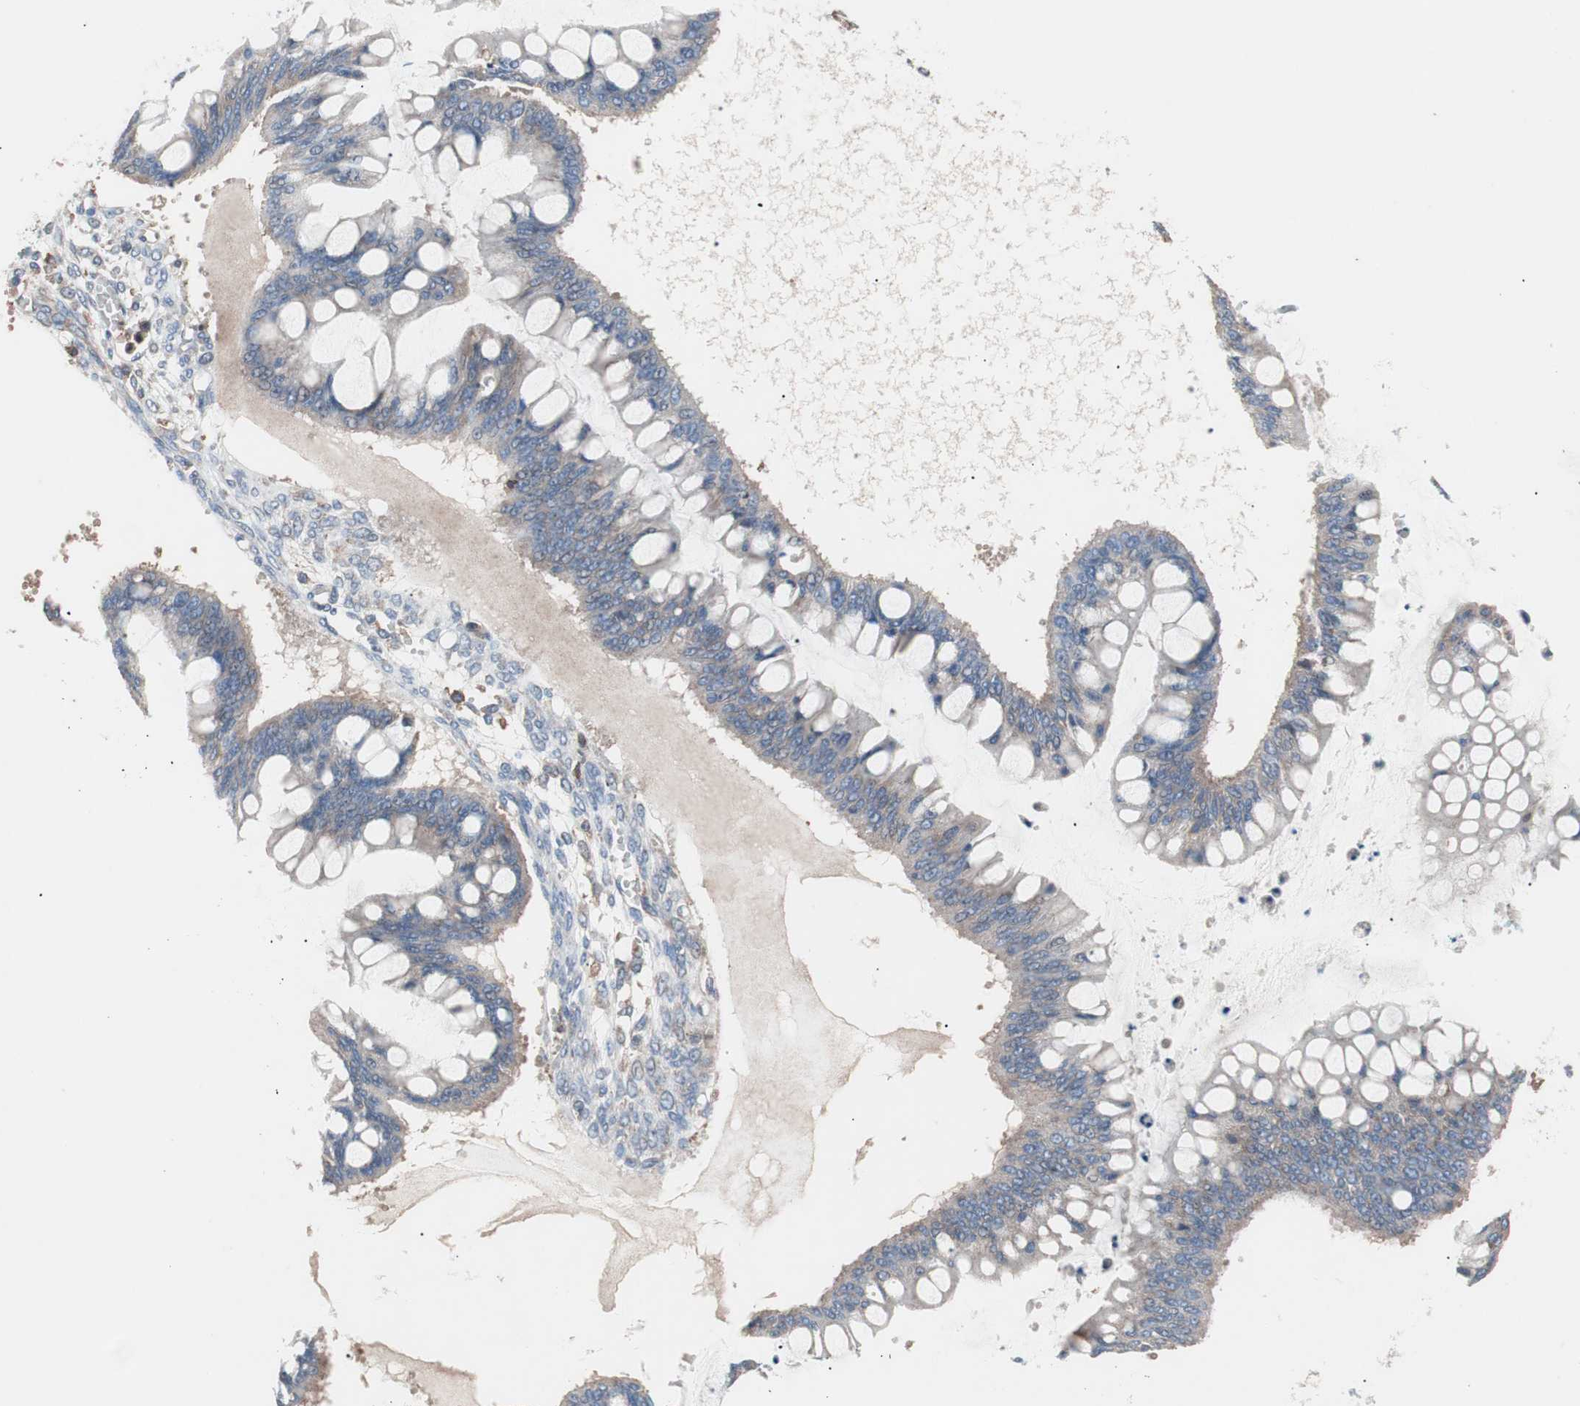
{"staining": {"intensity": "weak", "quantity": ">75%", "location": "cytoplasmic/membranous"}, "tissue": "ovarian cancer", "cell_type": "Tumor cells", "image_type": "cancer", "snomed": [{"axis": "morphology", "description": "Cystadenocarcinoma, mucinous, NOS"}, {"axis": "topography", "description": "Ovary"}], "caption": "Immunohistochemical staining of ovarian cancer reveals low levels of weak cytoplasmic/membranous protein positivity in approximately >75% of tumor cells.", "gene": "PIK3R1", "patient": {"sex": "female", "age": 73}}